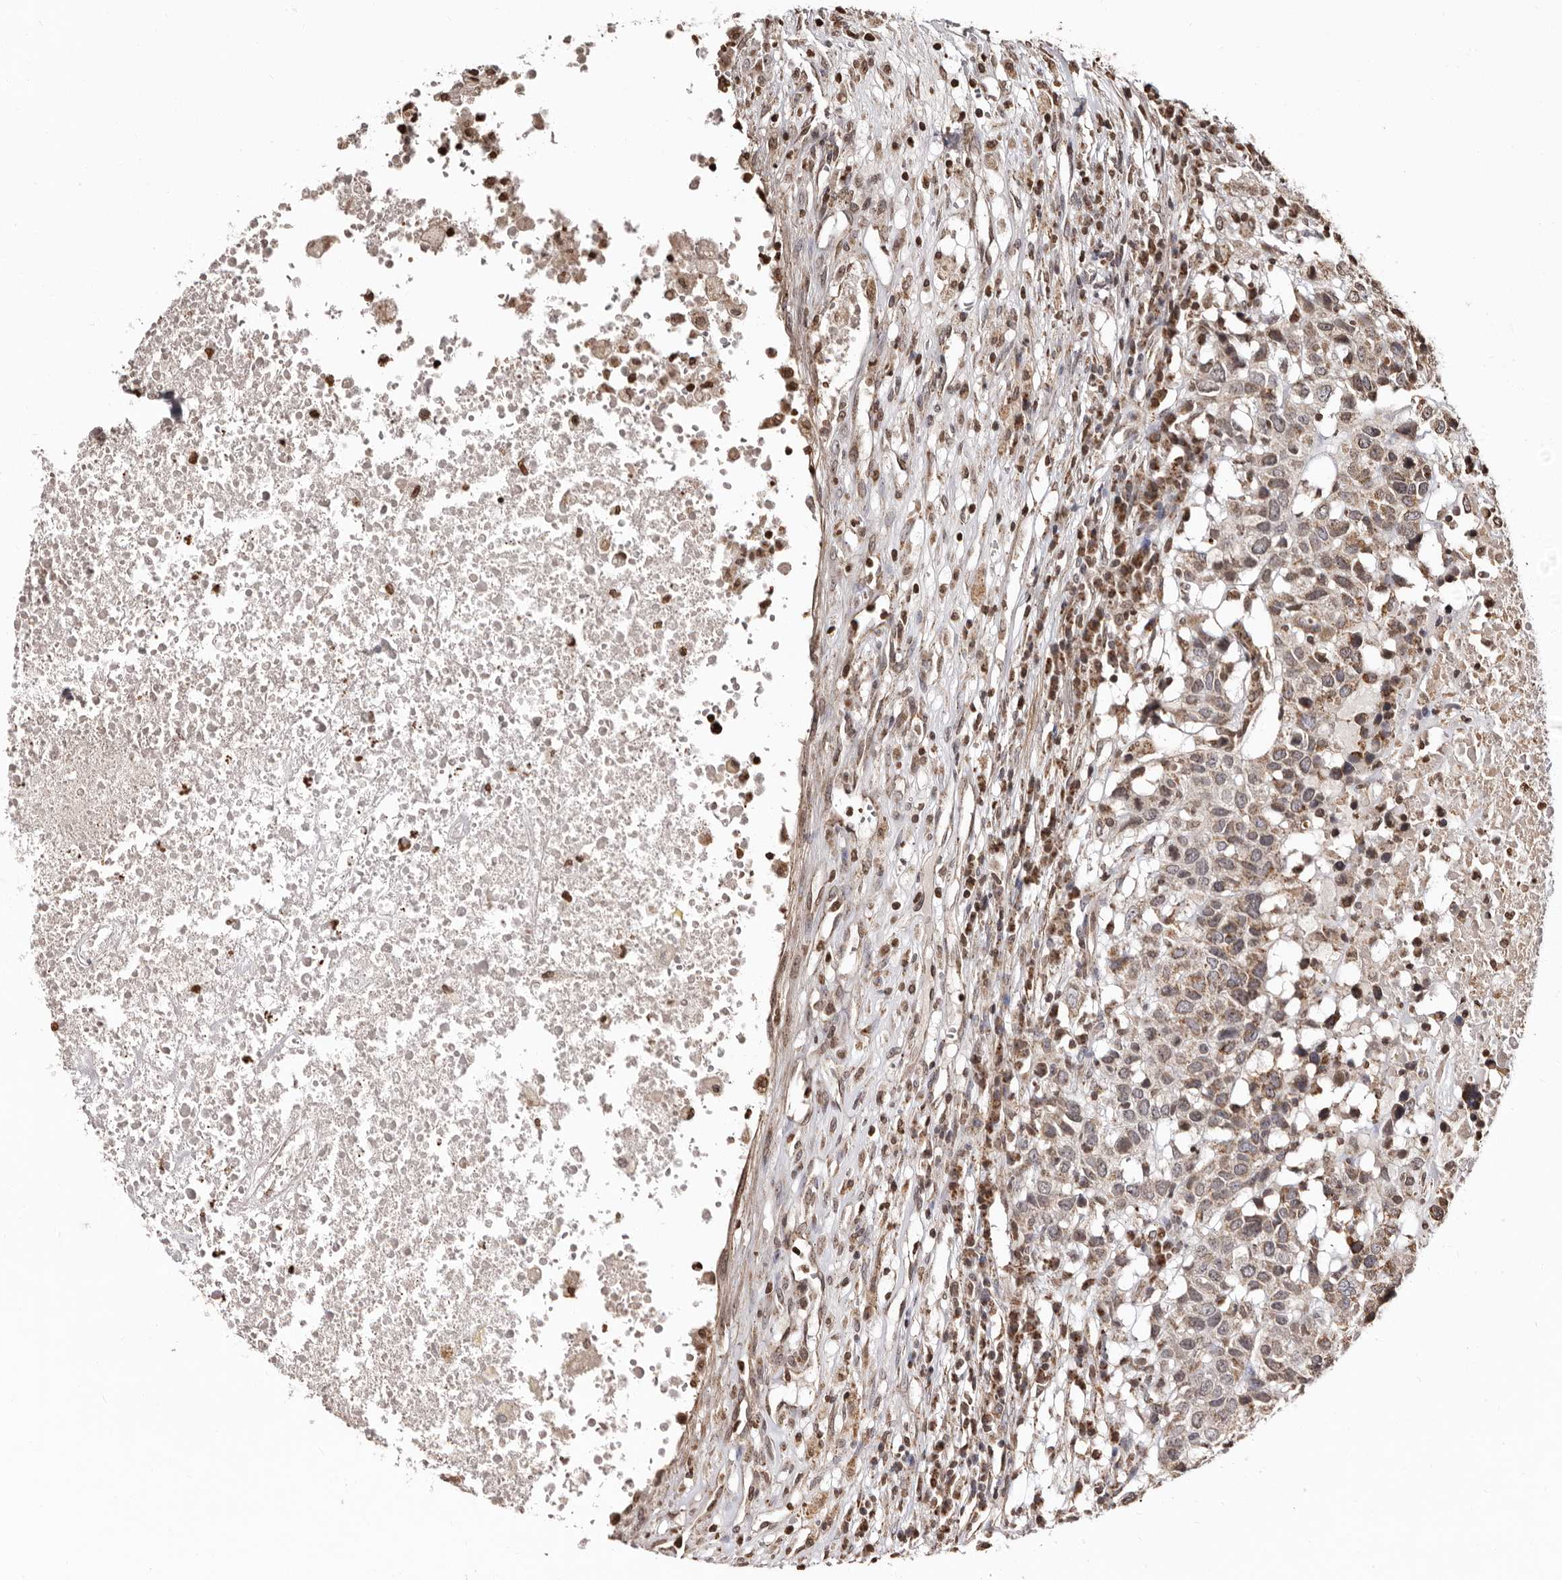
{"staining": {"intensity": "weak", "quantity": "25%-75%", "location": "cytoplasmic/membranous"}, "tissue": "head and neck cancer", "cell_type": "Tumor cells", "image_type": "cancer", "snomed": [{"axis": "morphology", "description": "Squamous cell carcinoma, NOS"}, {"axis": "topography", "description": "Head-Neck"}], "caption": "Immunohistochemistry (DAB (3,3'-diaminobenzidine)) staining of head and neck cancer exhibits weak cytoplasmic/membranous protein staining in about 25%-75% of tumor cells.", "gene": "CCDC190", "patient": {"sex": "male", "age": 66}}